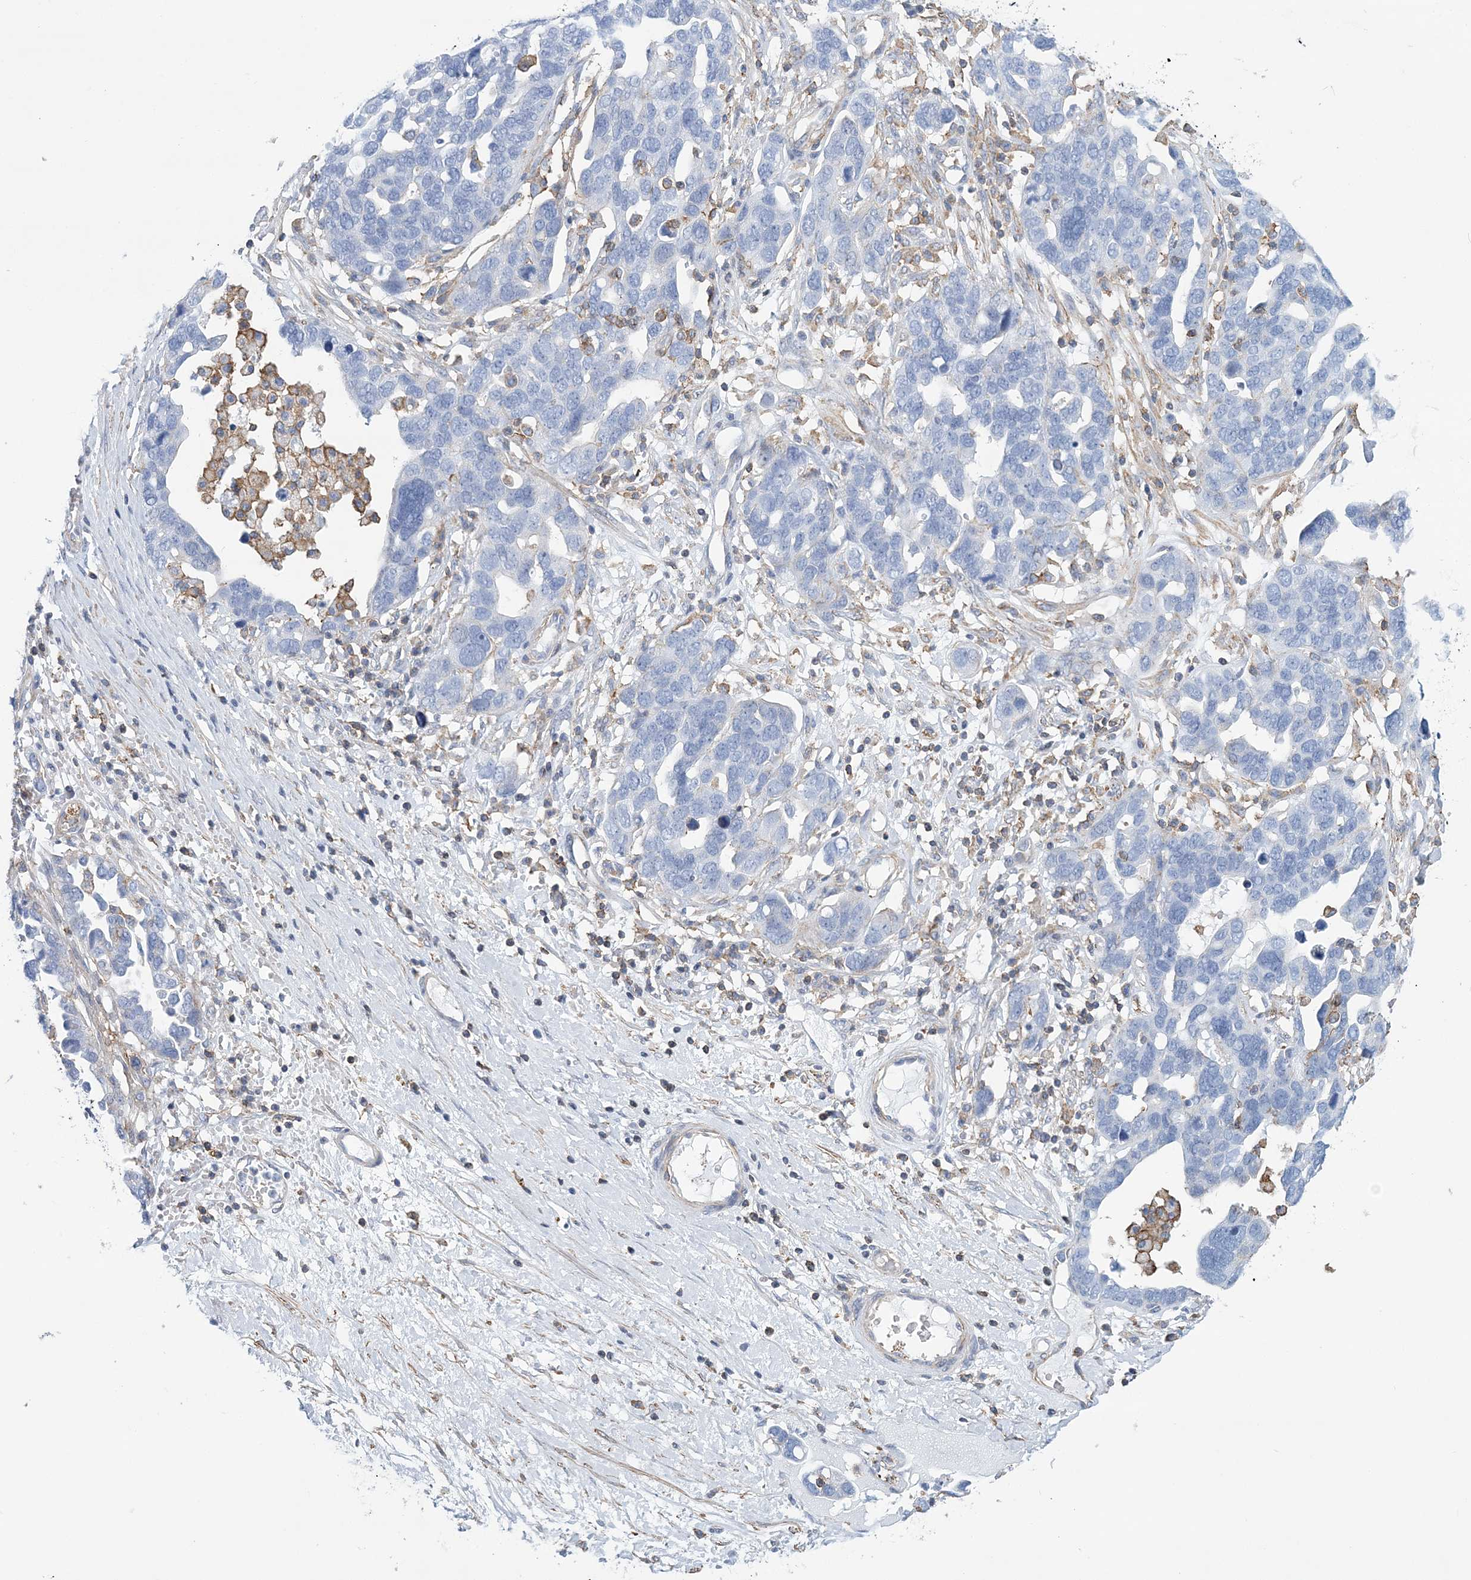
{"staining": {"intensity": "negative", "quantity": "none", "location": "none"}, "tissue": "ovarian cancer", "cell_type": "Tumor cells", "image_type": "cancer", "snomed": [{"axis": "morphology", "description": "Cystadenocarcinoma, serous, NOS"}, {"axis": "topography", "description": "Ovary"}], "caption": "This is an IHC photomicrograph of human ovarian cancer (serous cystadenocarcinoma). There is no positivity in tumor cells.", "gene": "C11orf21", "patient": {"sex": "female", "age": 54}}